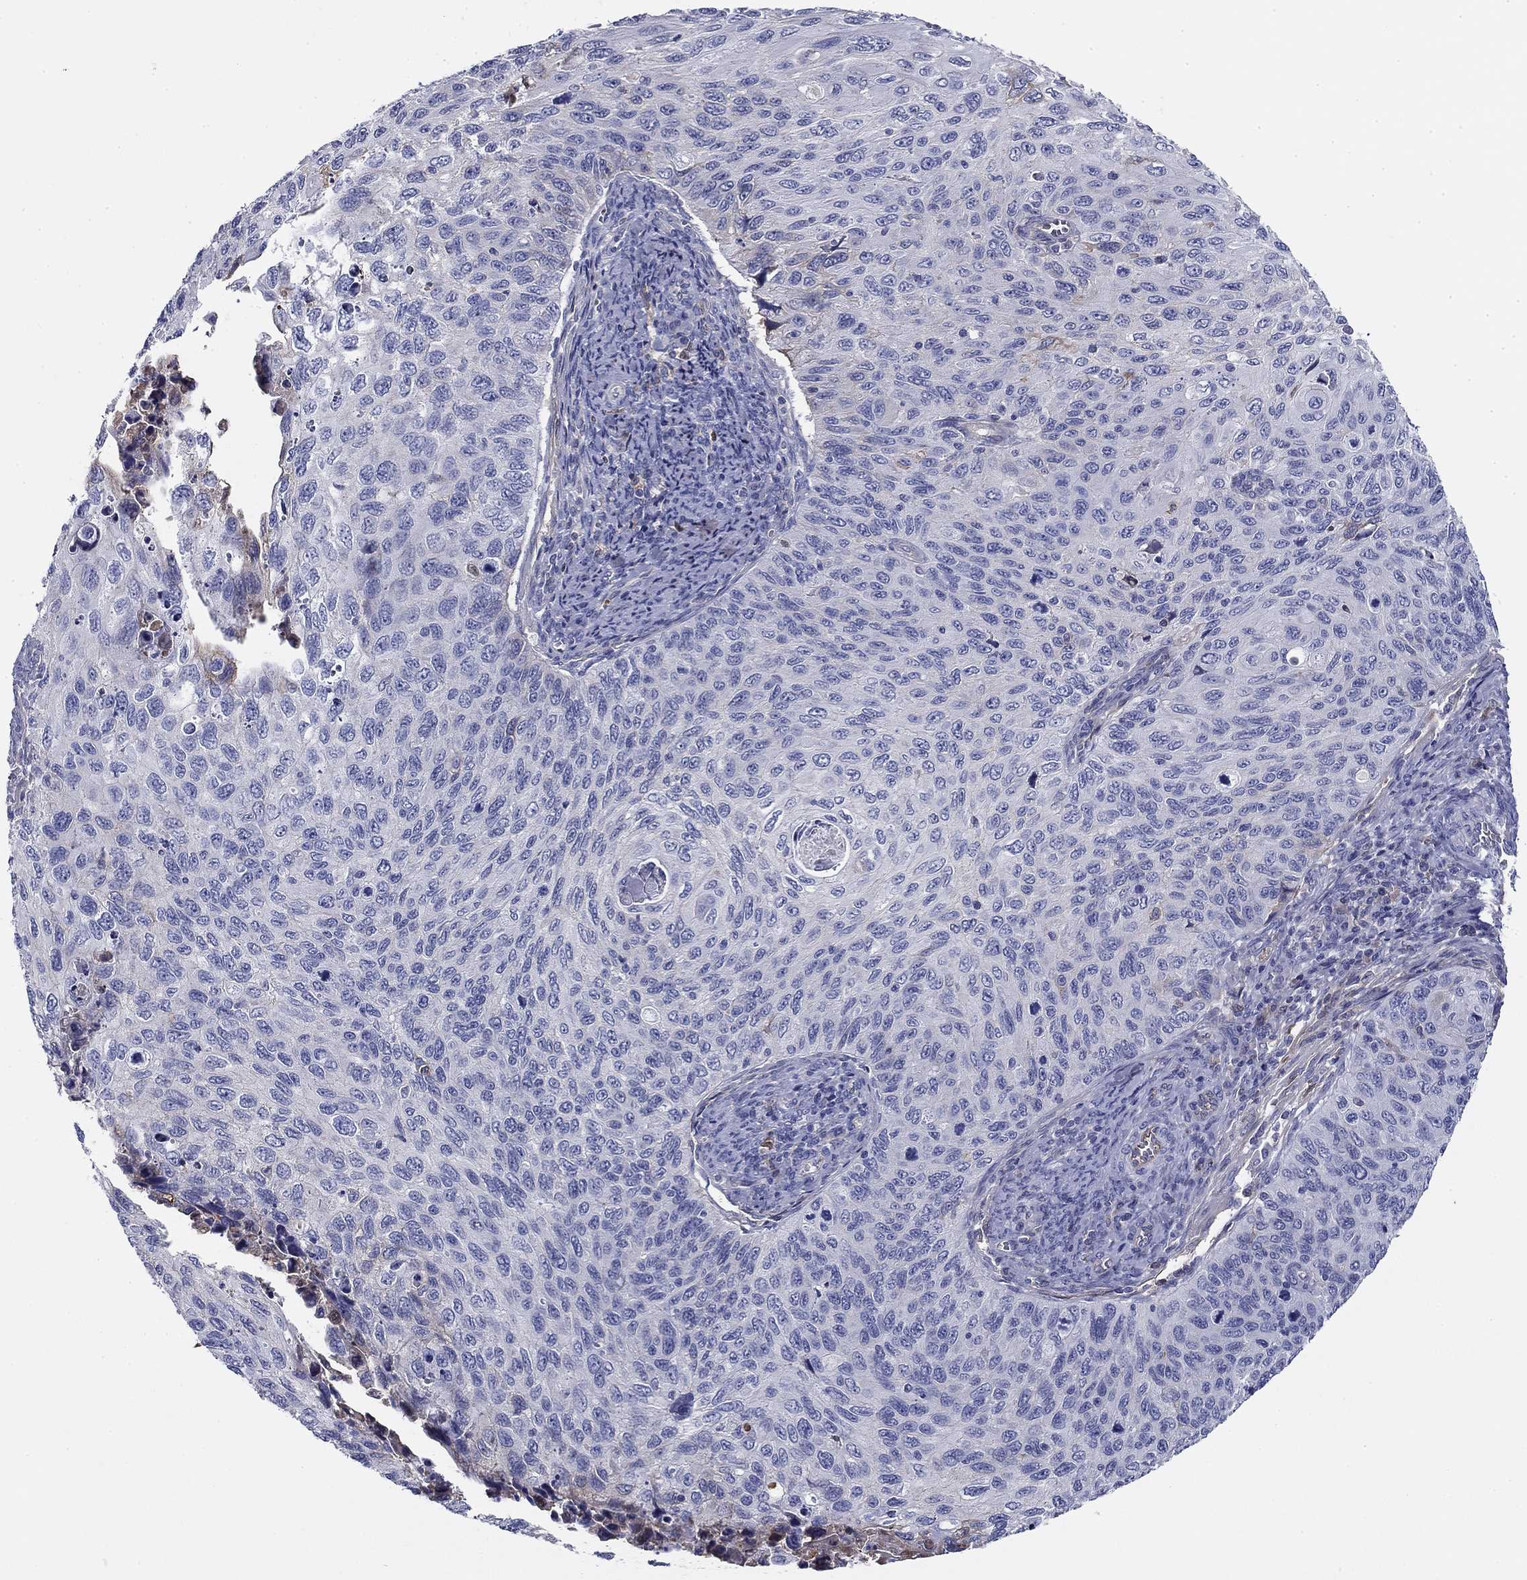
{"staining": {"intensity": "negative", "quantity": "none", "location": "none"}, "tissue": "cervical cancer", "cell_type": "Tumor cells", "image_type": "cancer", "snomed": [{"axis": "morphology", "description": "Squamous cell carcinoma, NOS"}, {"axis": "topography", "description": "Cervix"}], "caption": "Immunohistochemical staining of human cervical squamous cell carcinoma demonstrates no significant positivity in tumor cells.", "gene": "CPLX4", "patient": {"sex": "female", "age": 70}}